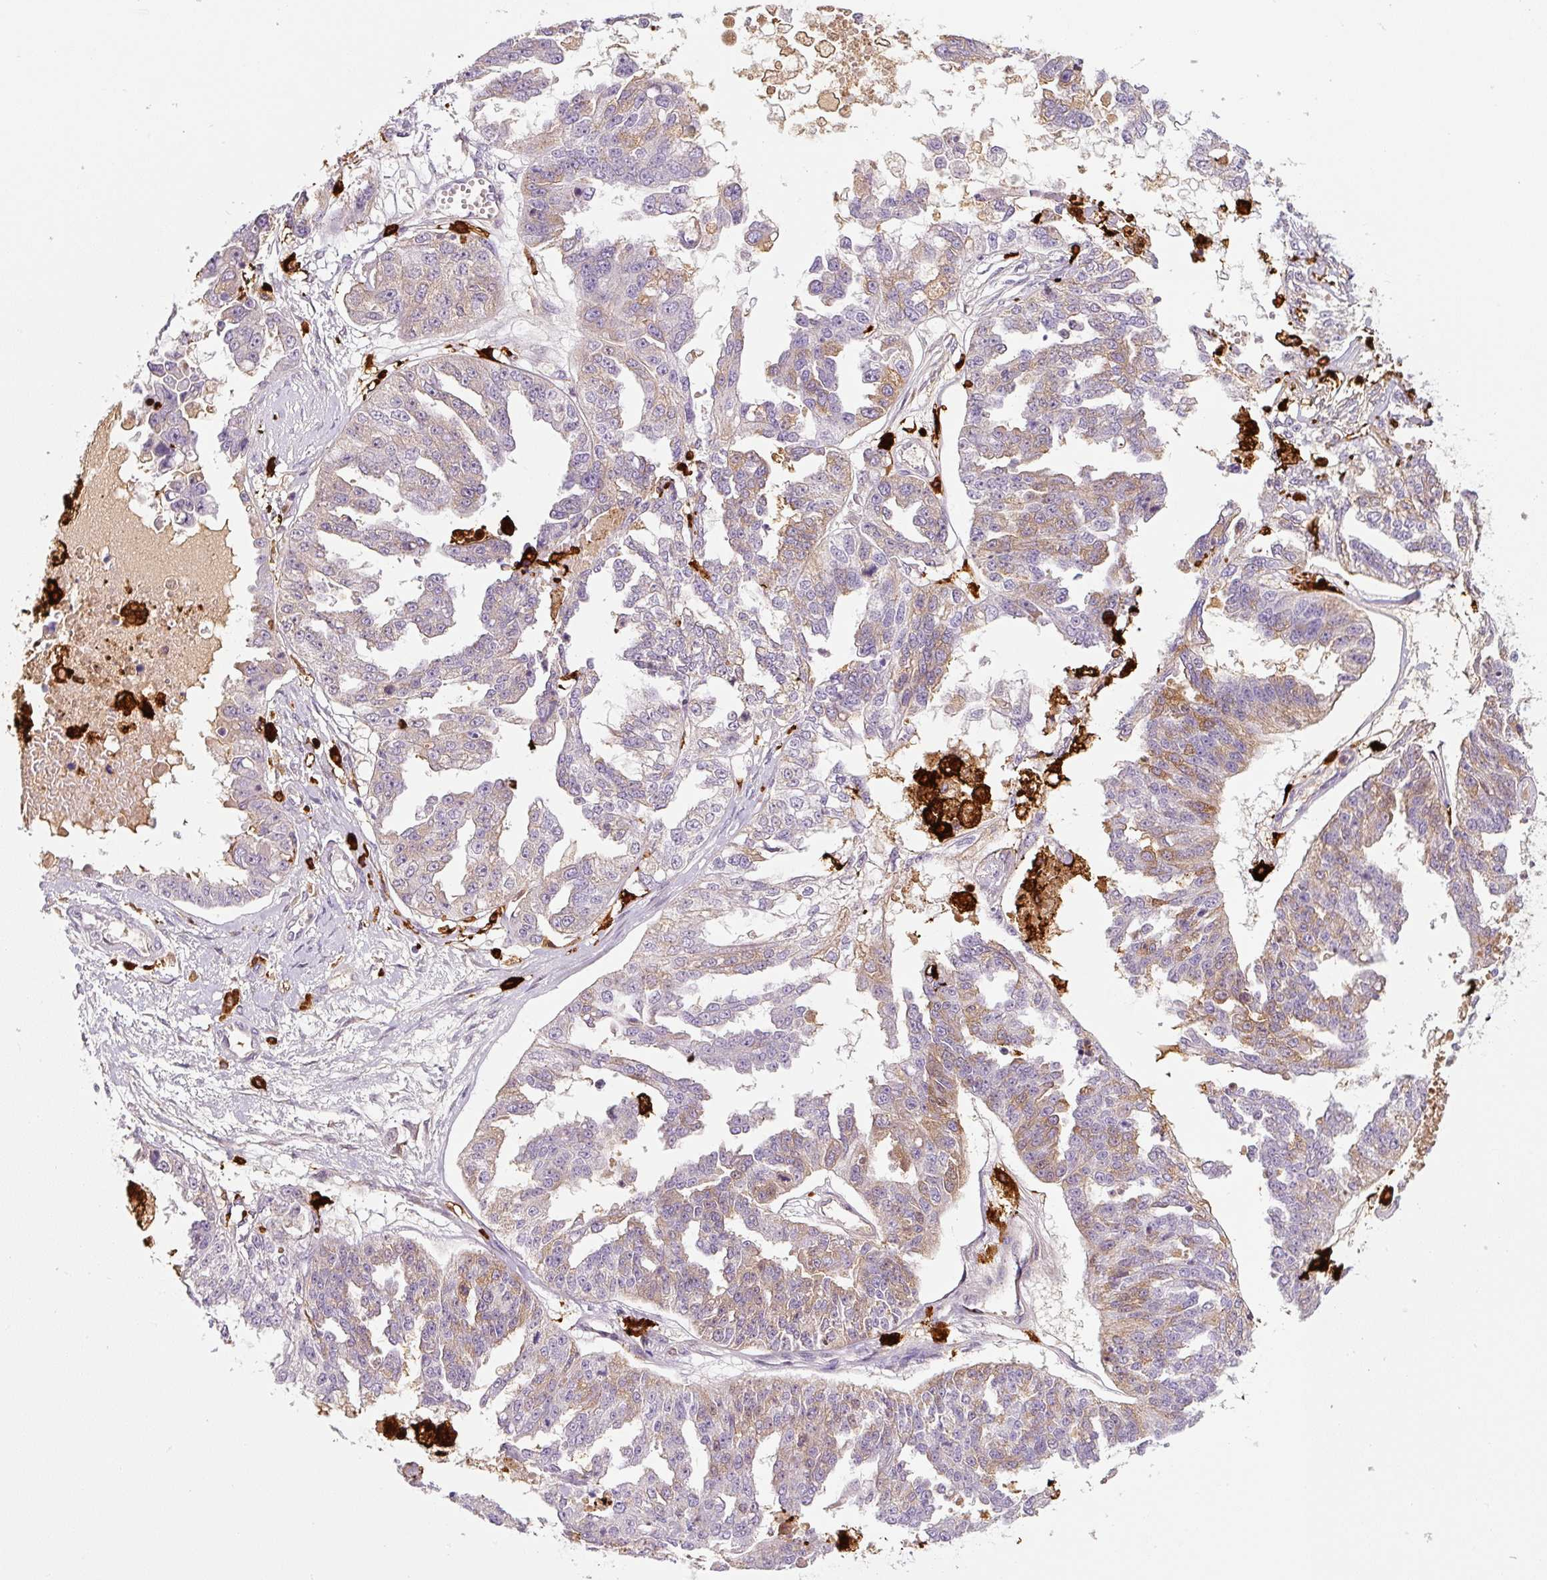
{"staining": {"intensity": "moderate", "quantity": "25%-75%", "location": "cytoplasmic/membranous"}, "tissue": "ovarian cancer", "cell_type": "Tumor cells", "image_type": "cancer", "snomed": [{"axis": "morphology", "description": "Cystadenocarcinoma, serous, NOS"}, {"axis": "topography", "description": "Ovary"}], "caption": "A medium amount of moderate cytoplasmic/membranous expression is identified in approximately 25%-75% of tumor cells in ovarian serous cystadenocarcinoma tissue.", "gene": "FUT10", "patient": {"sex": "female", "age": 58}}